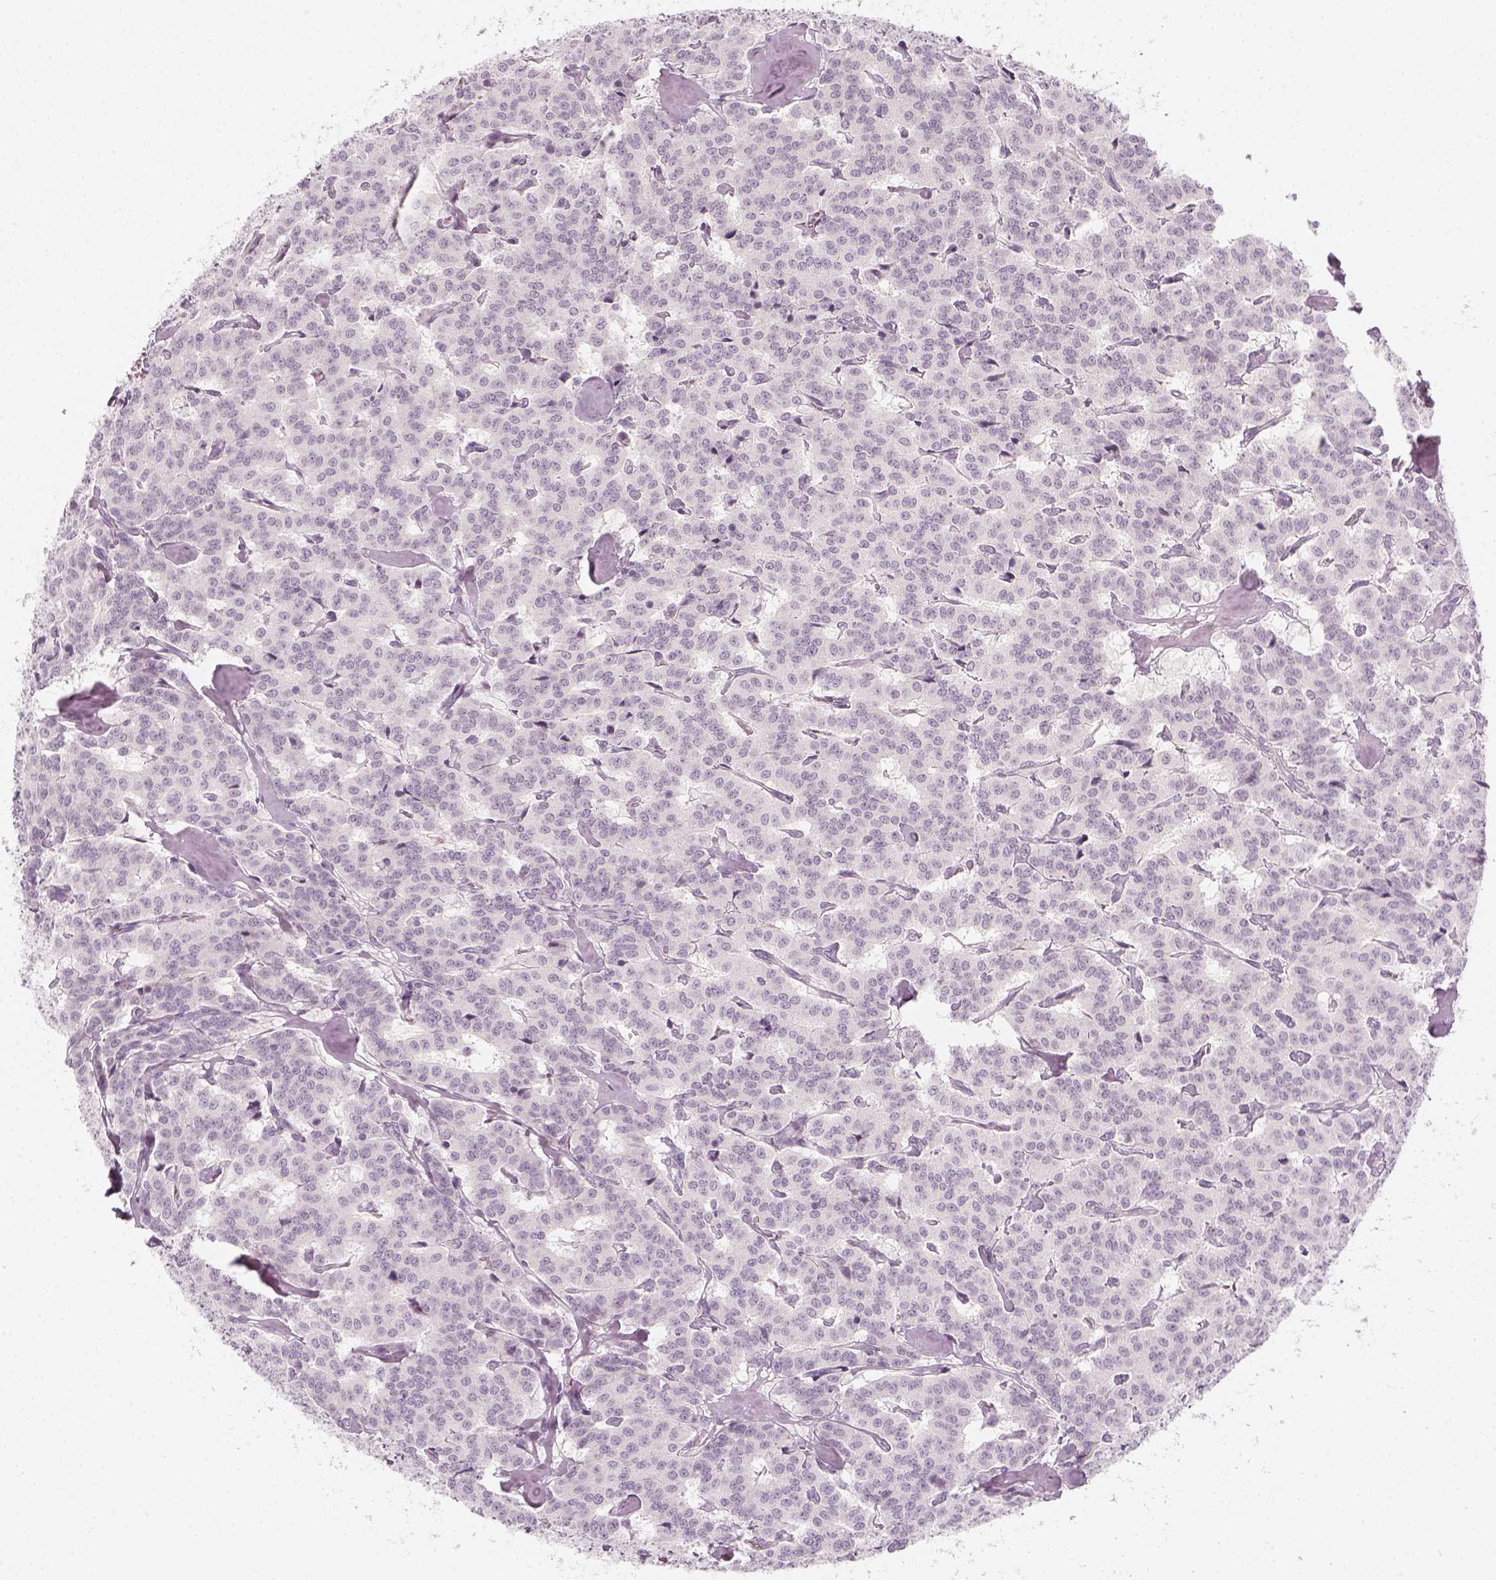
{"staining": {"intensity": "negative", "quantity": "none", "location": "none"}, "tissue": "carcinoid", "cell_type": "Tumor cells", "image_type": "cancer", "snomed": [{"axis": "morphology", "description": "Carcinoid, malignant, NOS"}, {"axis": "topography", "description": "Lung"}], "caption": "A high-resolution histopathology image shows immunohistochemistry staining of carcinoid, which shows no significant expression in tumor cells. (Brightfield microscopy of DAB (3,3'-diaminobenzidine) IHC at high magnification).", "gene": "KRT25", "patient": {"sex": "female", "age": 46}}